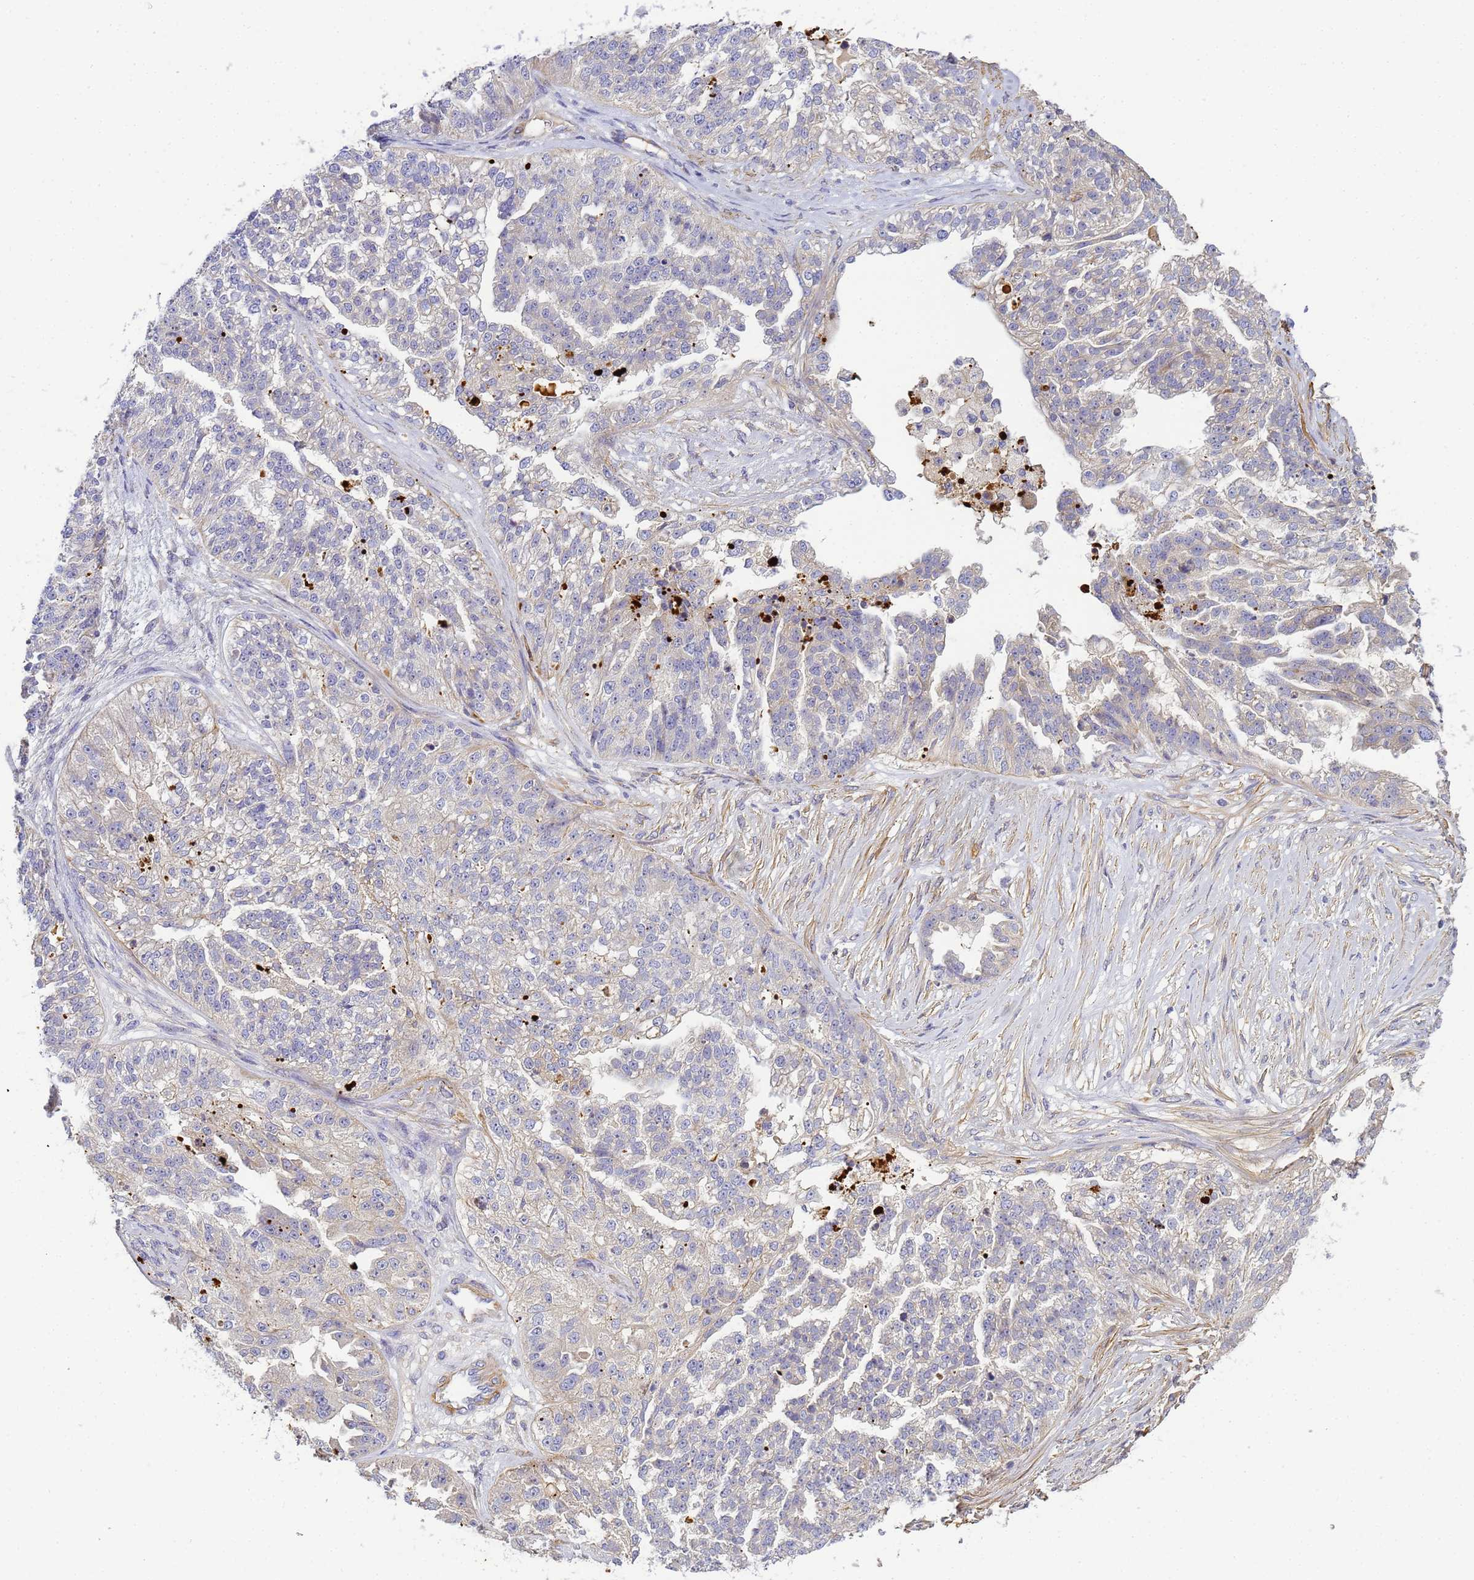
{"staining": {"intensity": "negative", "quantity": "none", "location": "none"}, "tissue": "ovarian cancer", "cell_type": "Tumor cells", "image_type": "cancer", "snomed": [{"axis": "morphology", "description": "Cystadenocarcinoma, serous, NOS"}, {"axis": "topography", "description": "Ovary"}], "caption": "Tumor cells show no significant protein positivity in ovarian serous cystadenocarcinoma.", "gene": "MYL12A", "patient": {"sex": "female", "age": 58}}